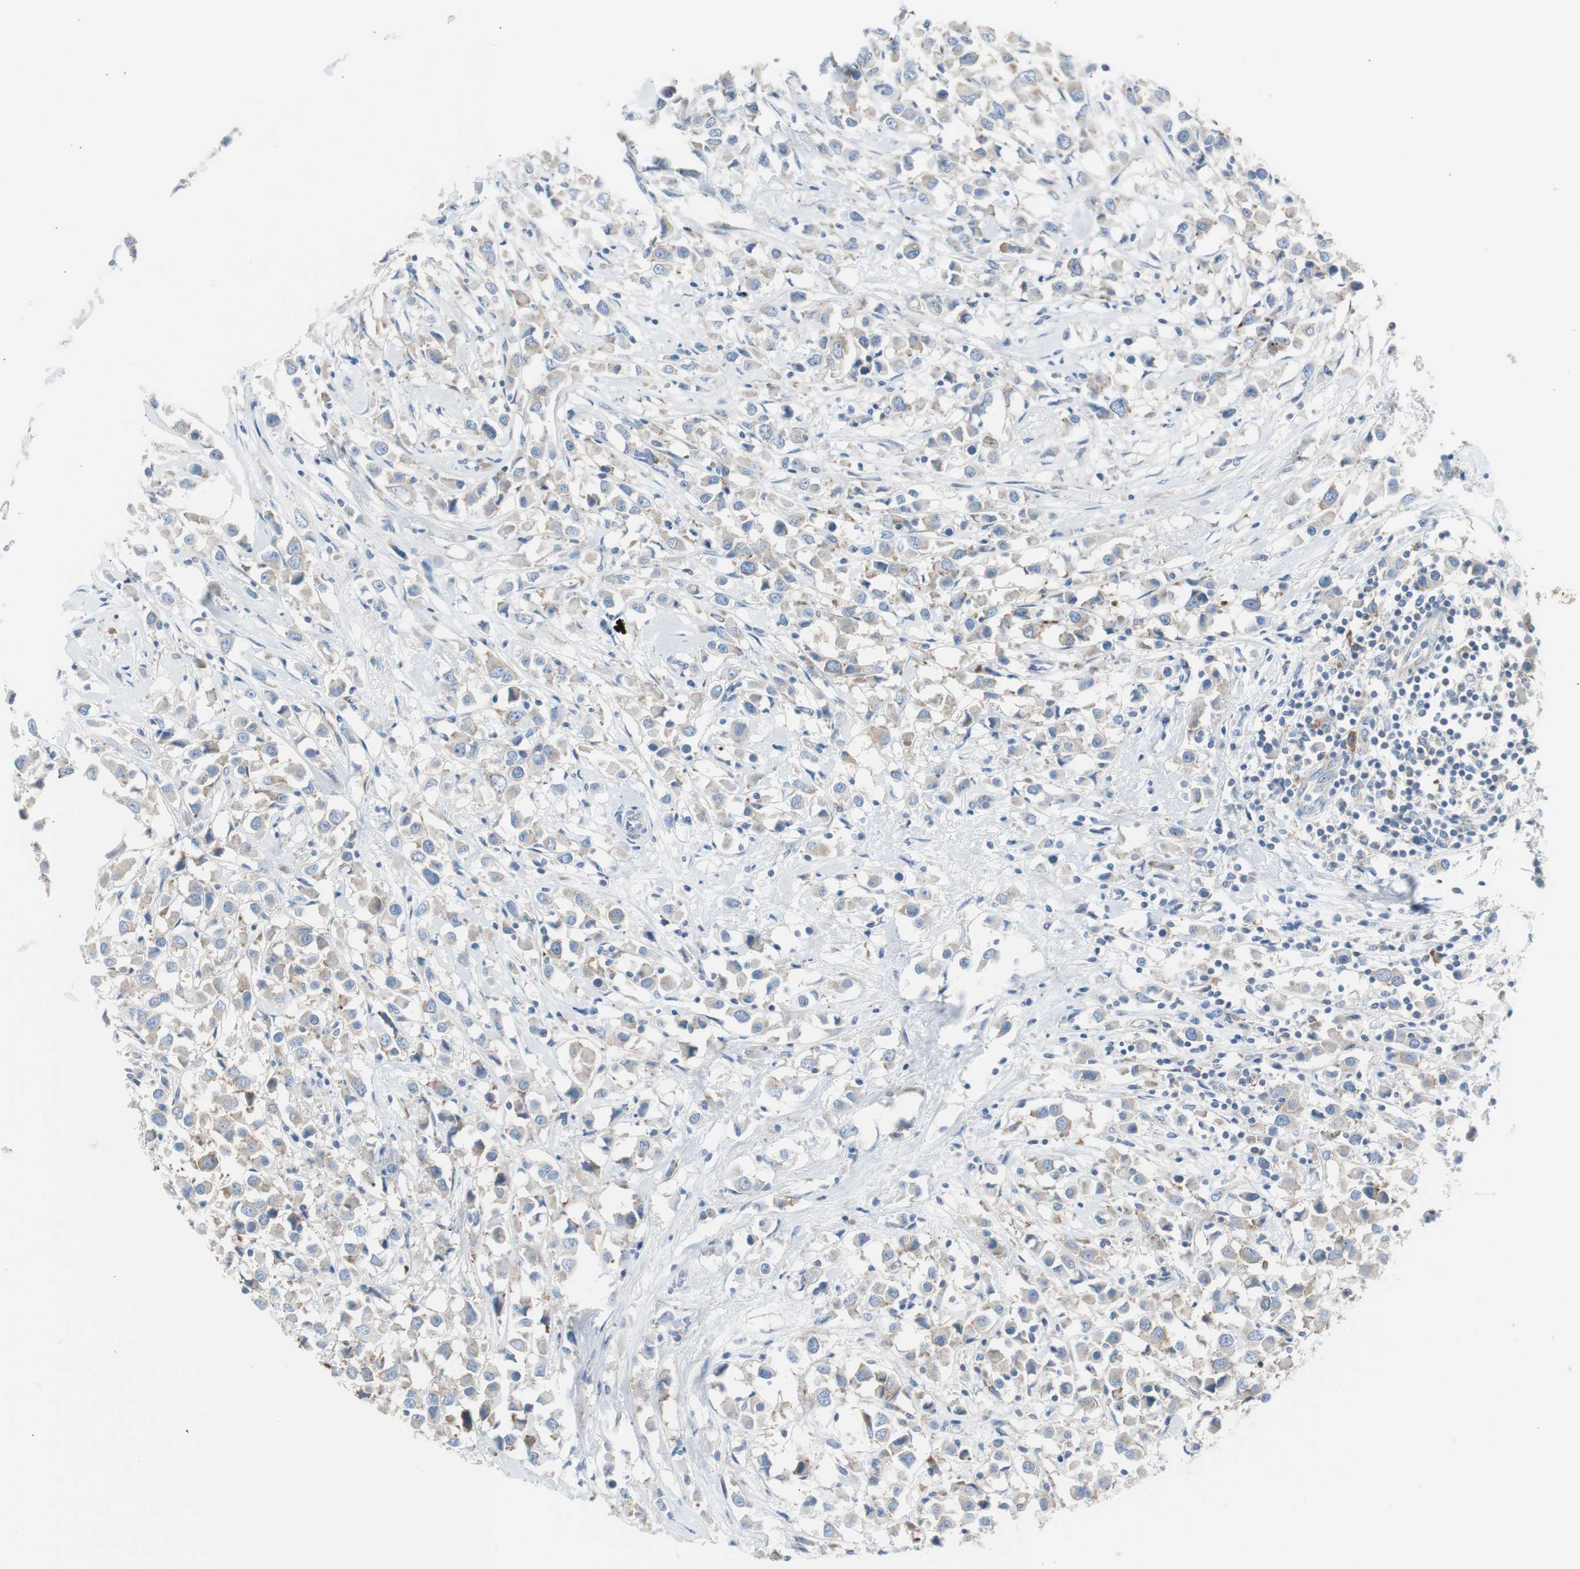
{"staining": {"intensity": "weak", "quantity": "25%-75%", "location": "cytoplasmic/membranous"}, "tissue": "breast cancer", "cell_type": "Tumor cells", "image_type": "cancer", "snomed": [{"axis": "morphology", "description": "Duct carcinoma"}, {"axis": "topography", "description": "Breast"}], "caption": "Immunohistochemical staining of human breast intraductal carcinoma reveals low levels of weak cytoplasmic/membranous staining in about 25%-75% of tumor cells.", "gene": "RPS12", "patient": {"sex": "female", "age": 61}}